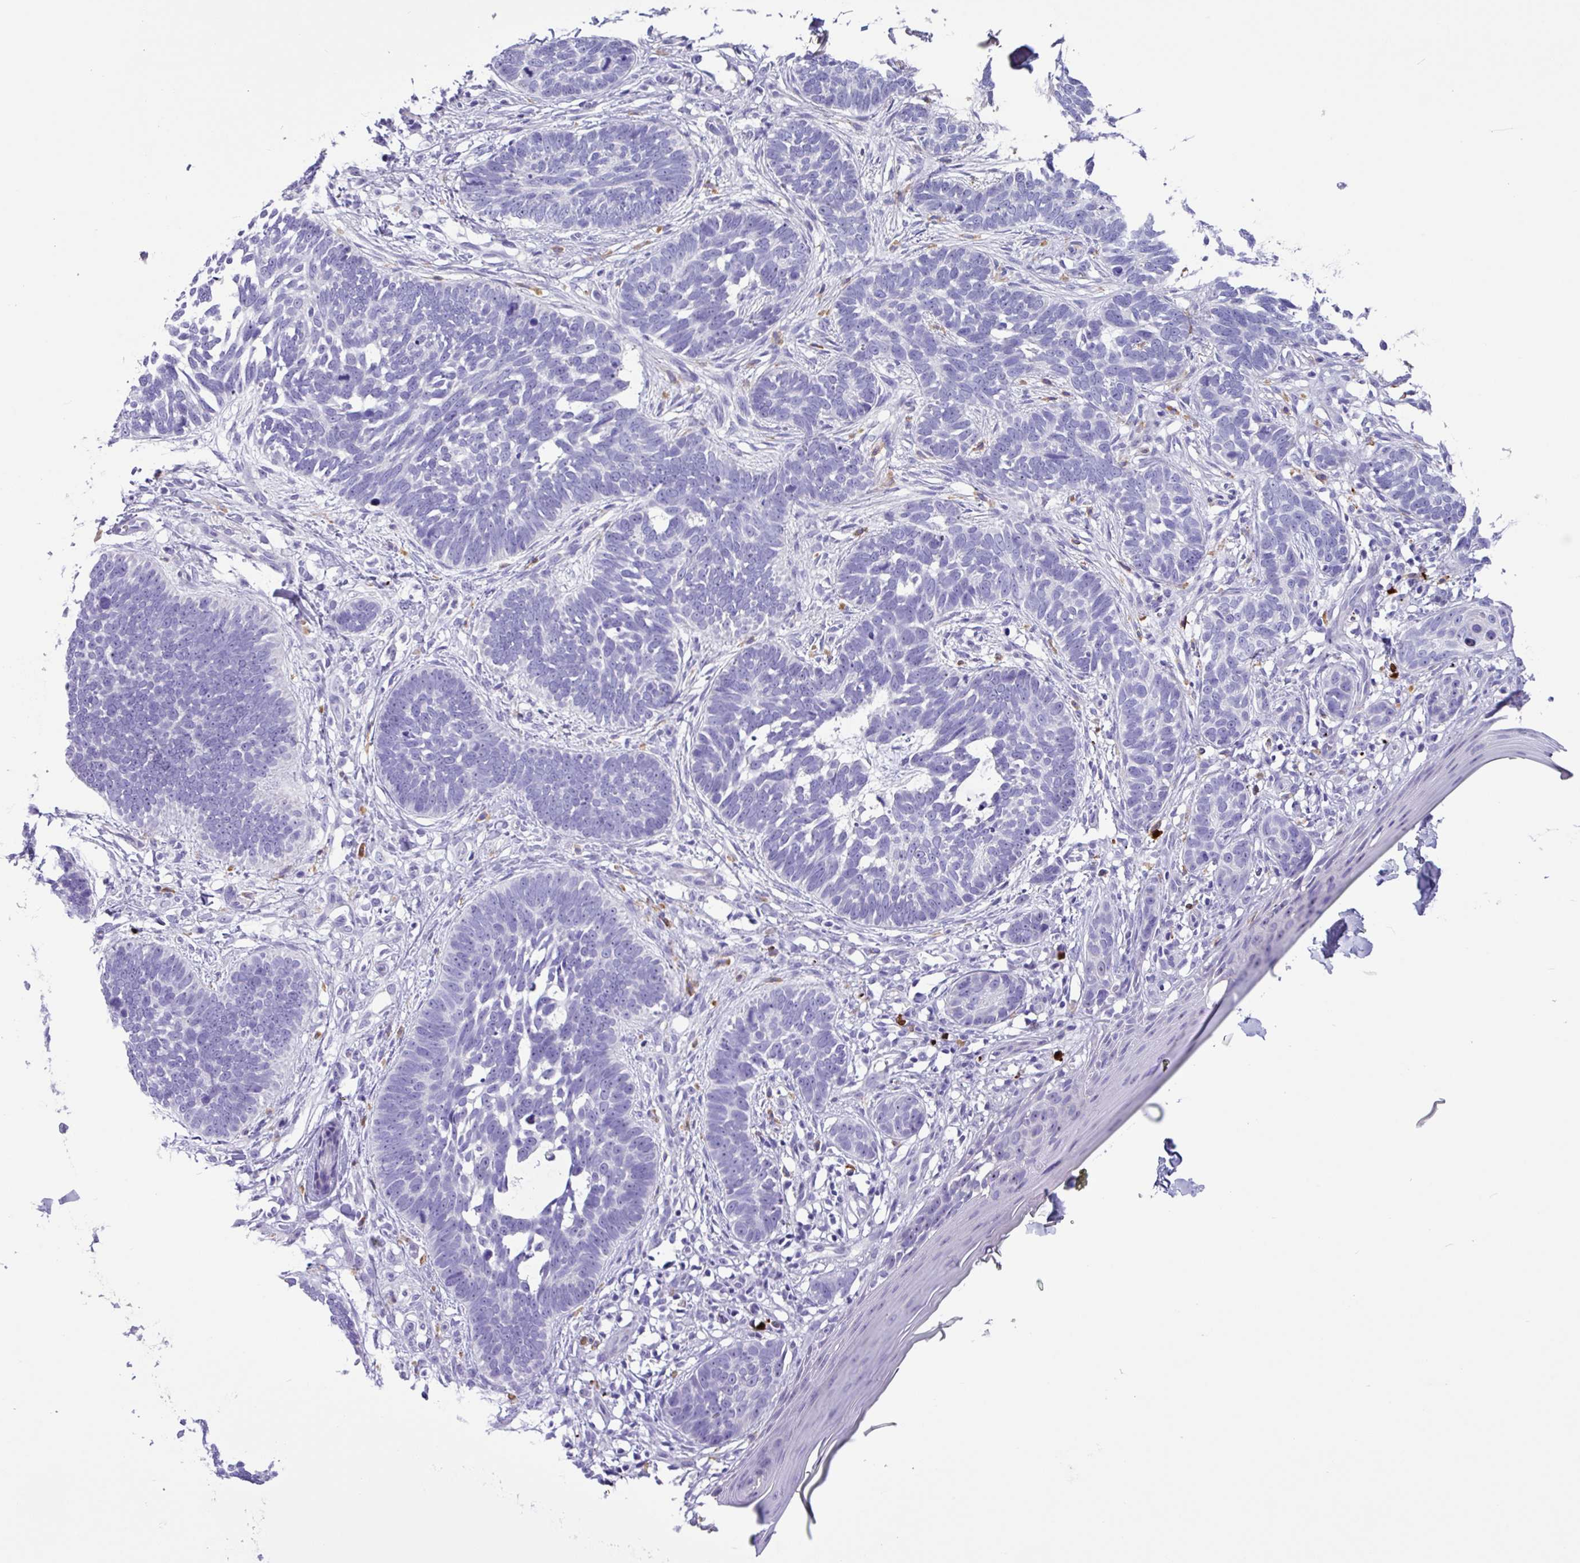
{"staining": {"intensity": "negative", "quantity": "none", "location": "none"}, "tissue": "skin cancer", "cell_type": "Tumor cells", "image_type": "cancer", "snomed": [{"axis": "morphology", "description": "Normal tissue, NOS"}, {"axis": "morphology", "description": "Basal cell carcinoma"}, {"axis": "topography", "description": "Skin"}], "caption": "This is an immunohistochemistry (IHC) photomicrograph of human skin cancer (basal cell carcinoma). There is no expression in tumor cells.", "gene": "MRM2", "patient": {"sex": "male", "age": 77}}